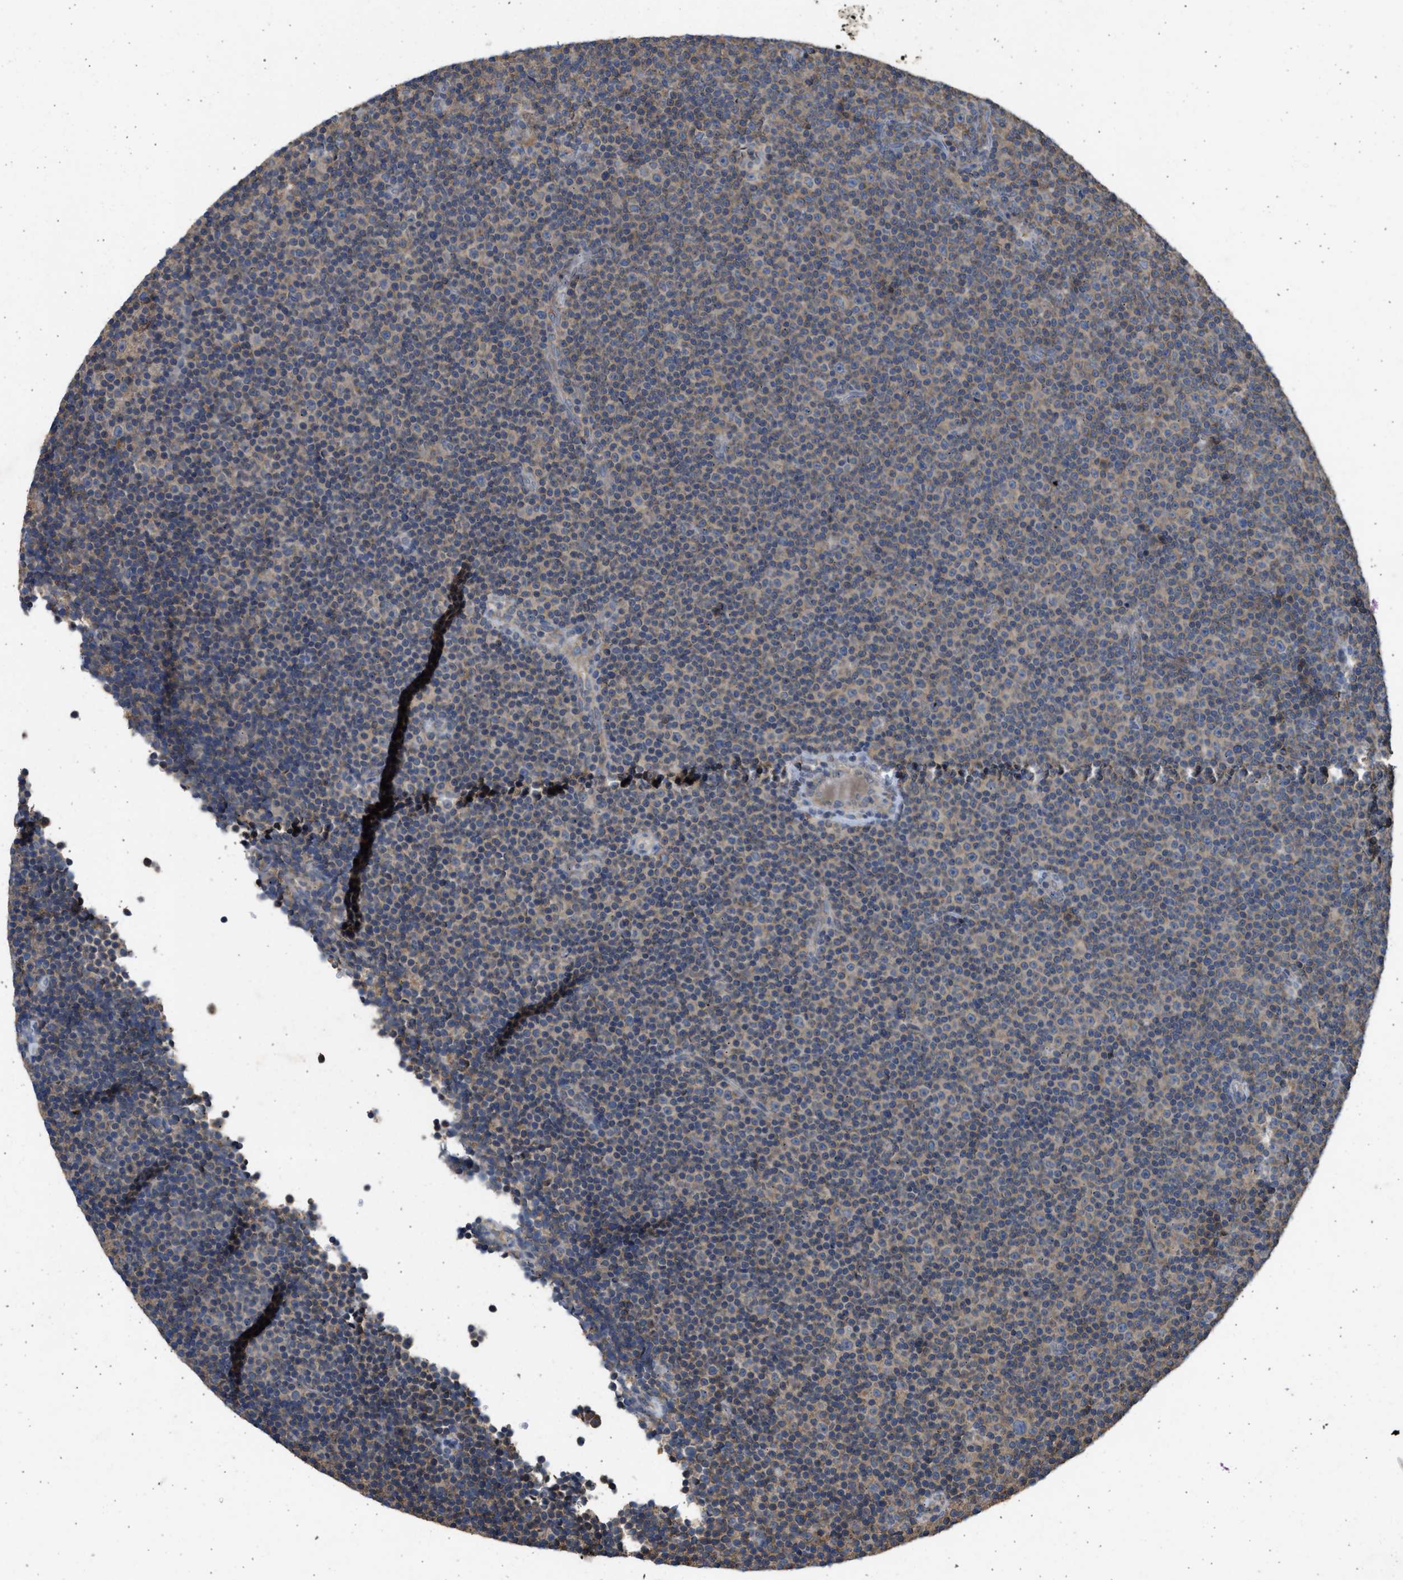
{"staining": {"intensity": "weak", "quantity": "25%-75%", "location": "cytoplasmic/membranous"}, "tissue": "lymphoma", "cell_type": "Tumor cells", "image_type": "cancer", "snomed": [{"axis": "morphology", "description": "Malignant lymphoma, non-Hodgkin's type, Low grade"}, {"axis": "topography", "description": "Lymph node"}], "caption": "Tumor cells demonstrate weak cytoplasmic/membranous staining in about 25%-75% of cells in low-grade malignant lymphoma, non-Hodgkin's type.", "gene": "CYP1A1", "patient": {"sex": "female", "age": 67}}